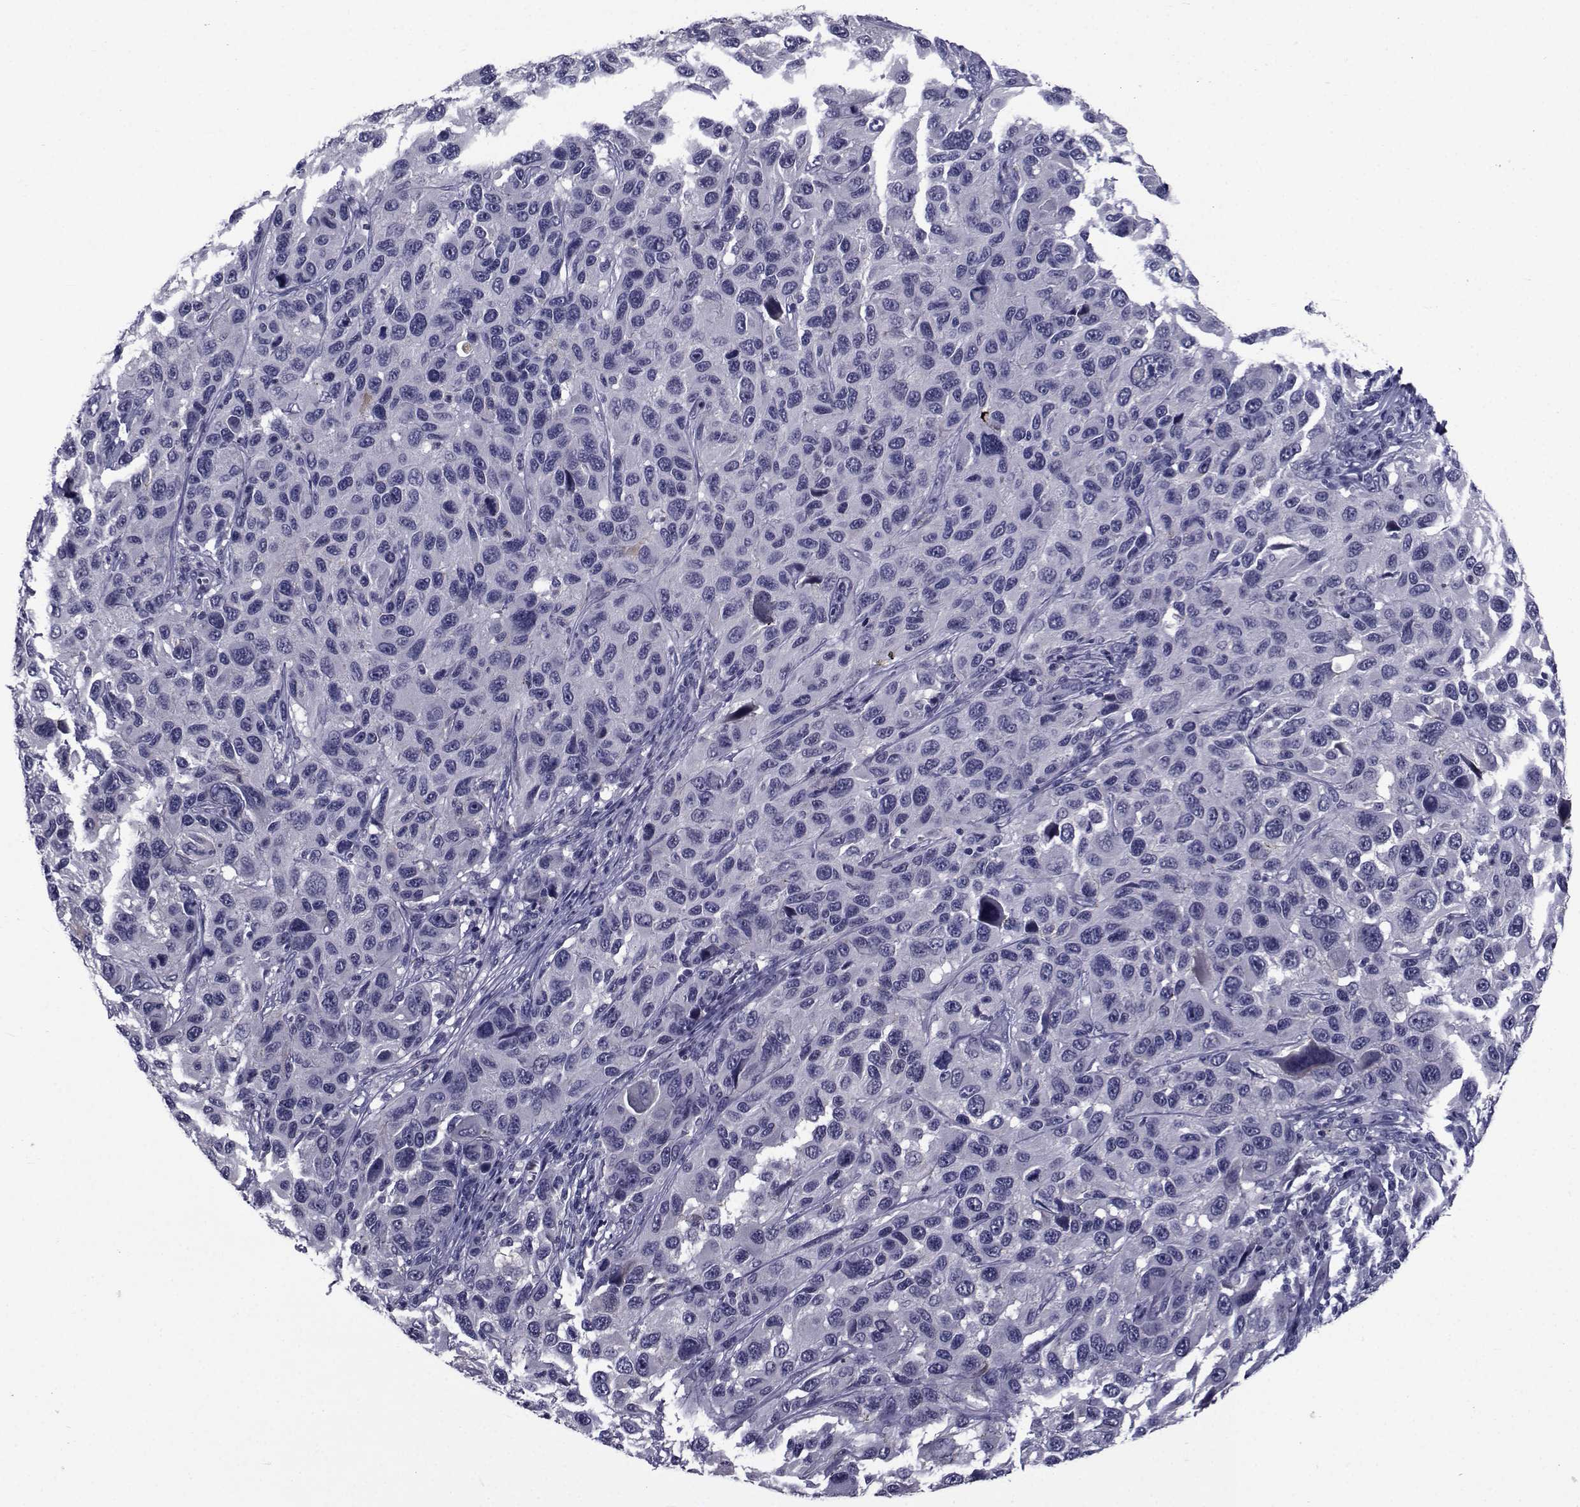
{"staining": {"intensity": "negative", "quantity": "none", "location": "none"}, "tissue": "melanoma", "cell_type": "Tumor cells", "image_type": "cancer", "snomed": [{"axis": "morphology", "description": "Malignant melanoma, NOS"}, {"axis": "topography", "description": "Skin"}], "caption": "A photomicrograph of human melanoma is negative for staining in tumor cells.", "gene": "SEMA5B", "patient": {"sex": "male", "age": 53}}